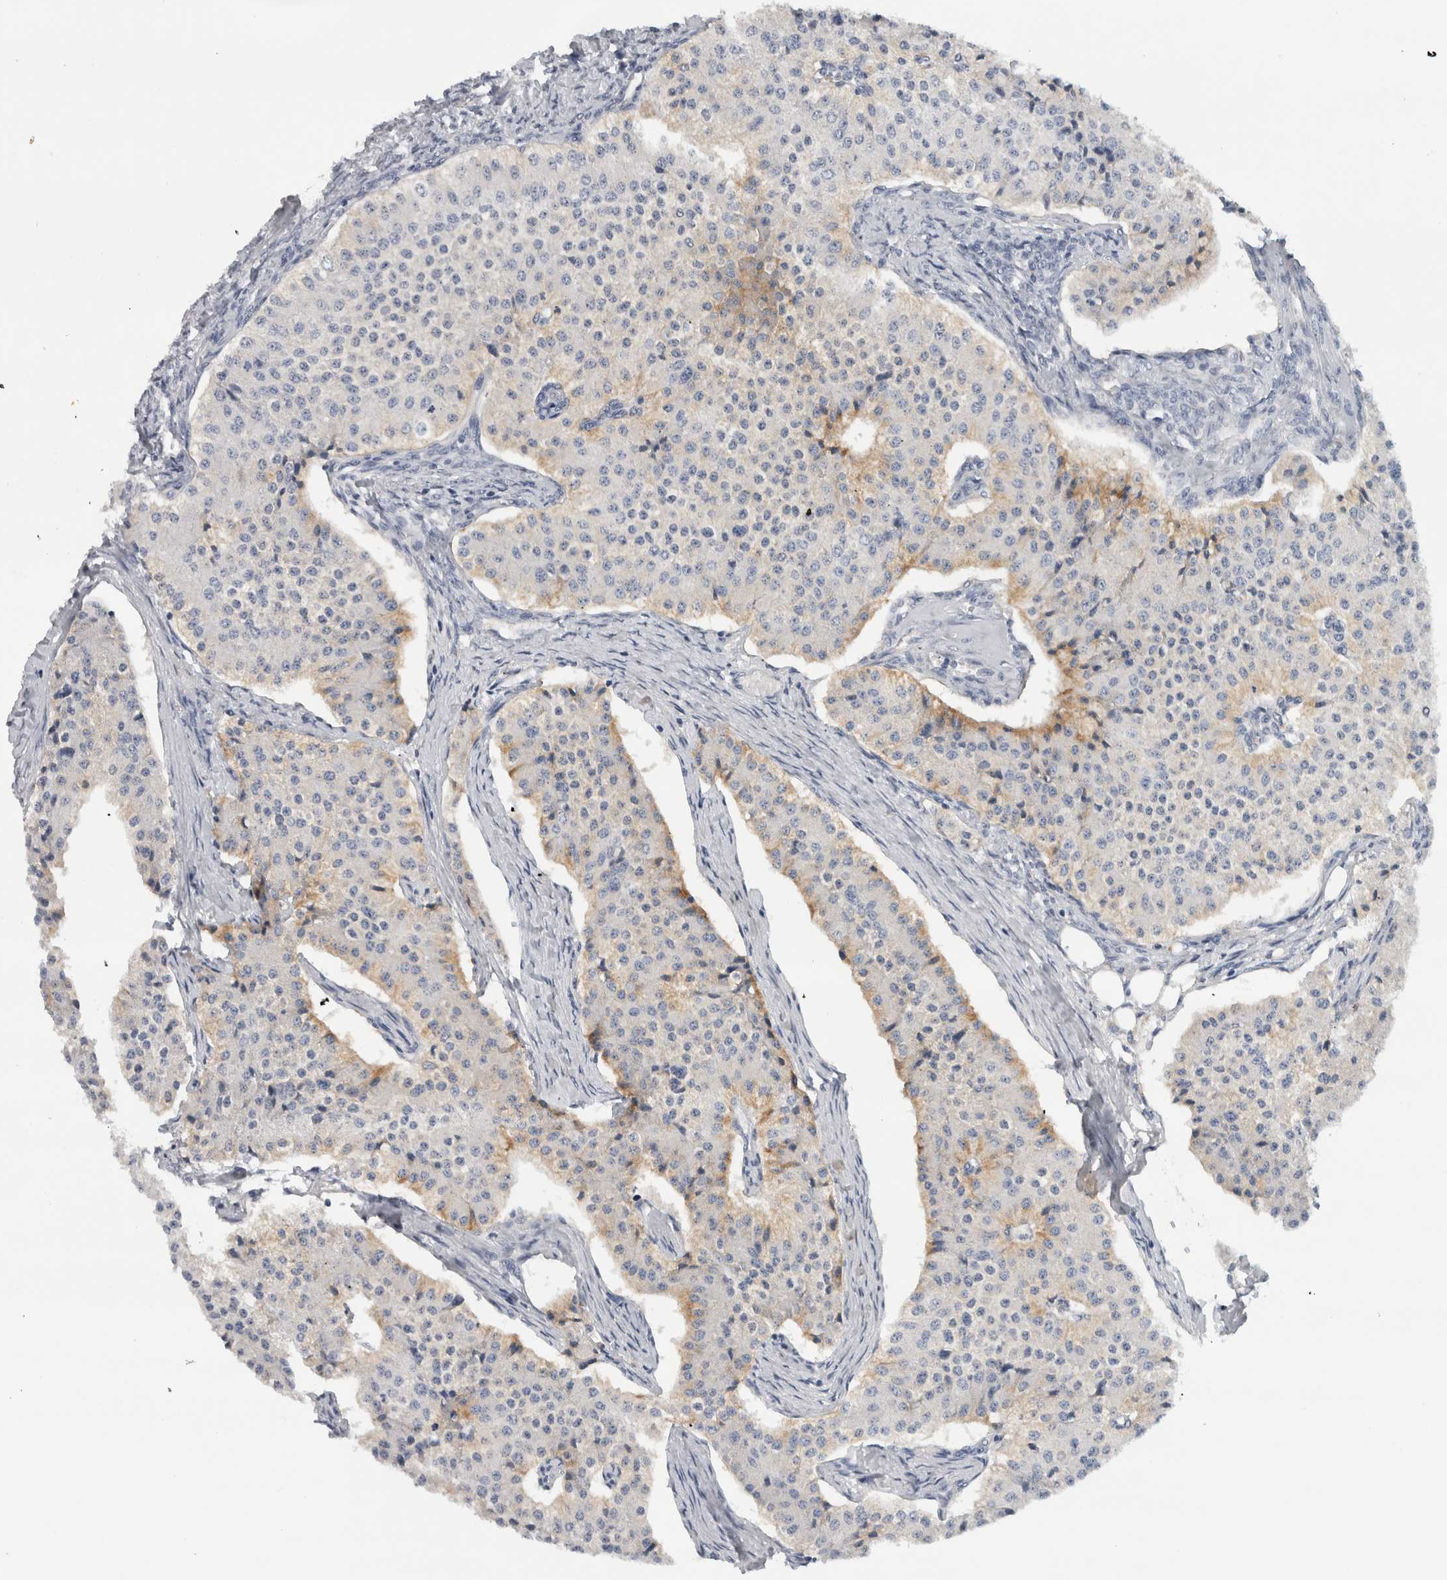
{"staining": {"intensity": "weak", "quantity": "<25%", "location": "cytoplasmic/membranous"}, "tissue": "carcinoid", "cell_type": "Tumor cells", "image_type": "cancer", "snomed": [{"axis": "morphology", "description": "Carcinoid, malignant, NOS"}, {"axis": "topography", "description": "Colon"}], "caption": "Carcinoid was stained to show a protein in brown. There is no significant expression in tumor cells. (Stains: DAB (3,3'-diaminobenzidine) immunohistochemistry with hematoxylin counter stain, Microscopy: brightfield microscopy at high magnification).", "gene": "CD63", "patient": {"sex": "female", "age": 52}}